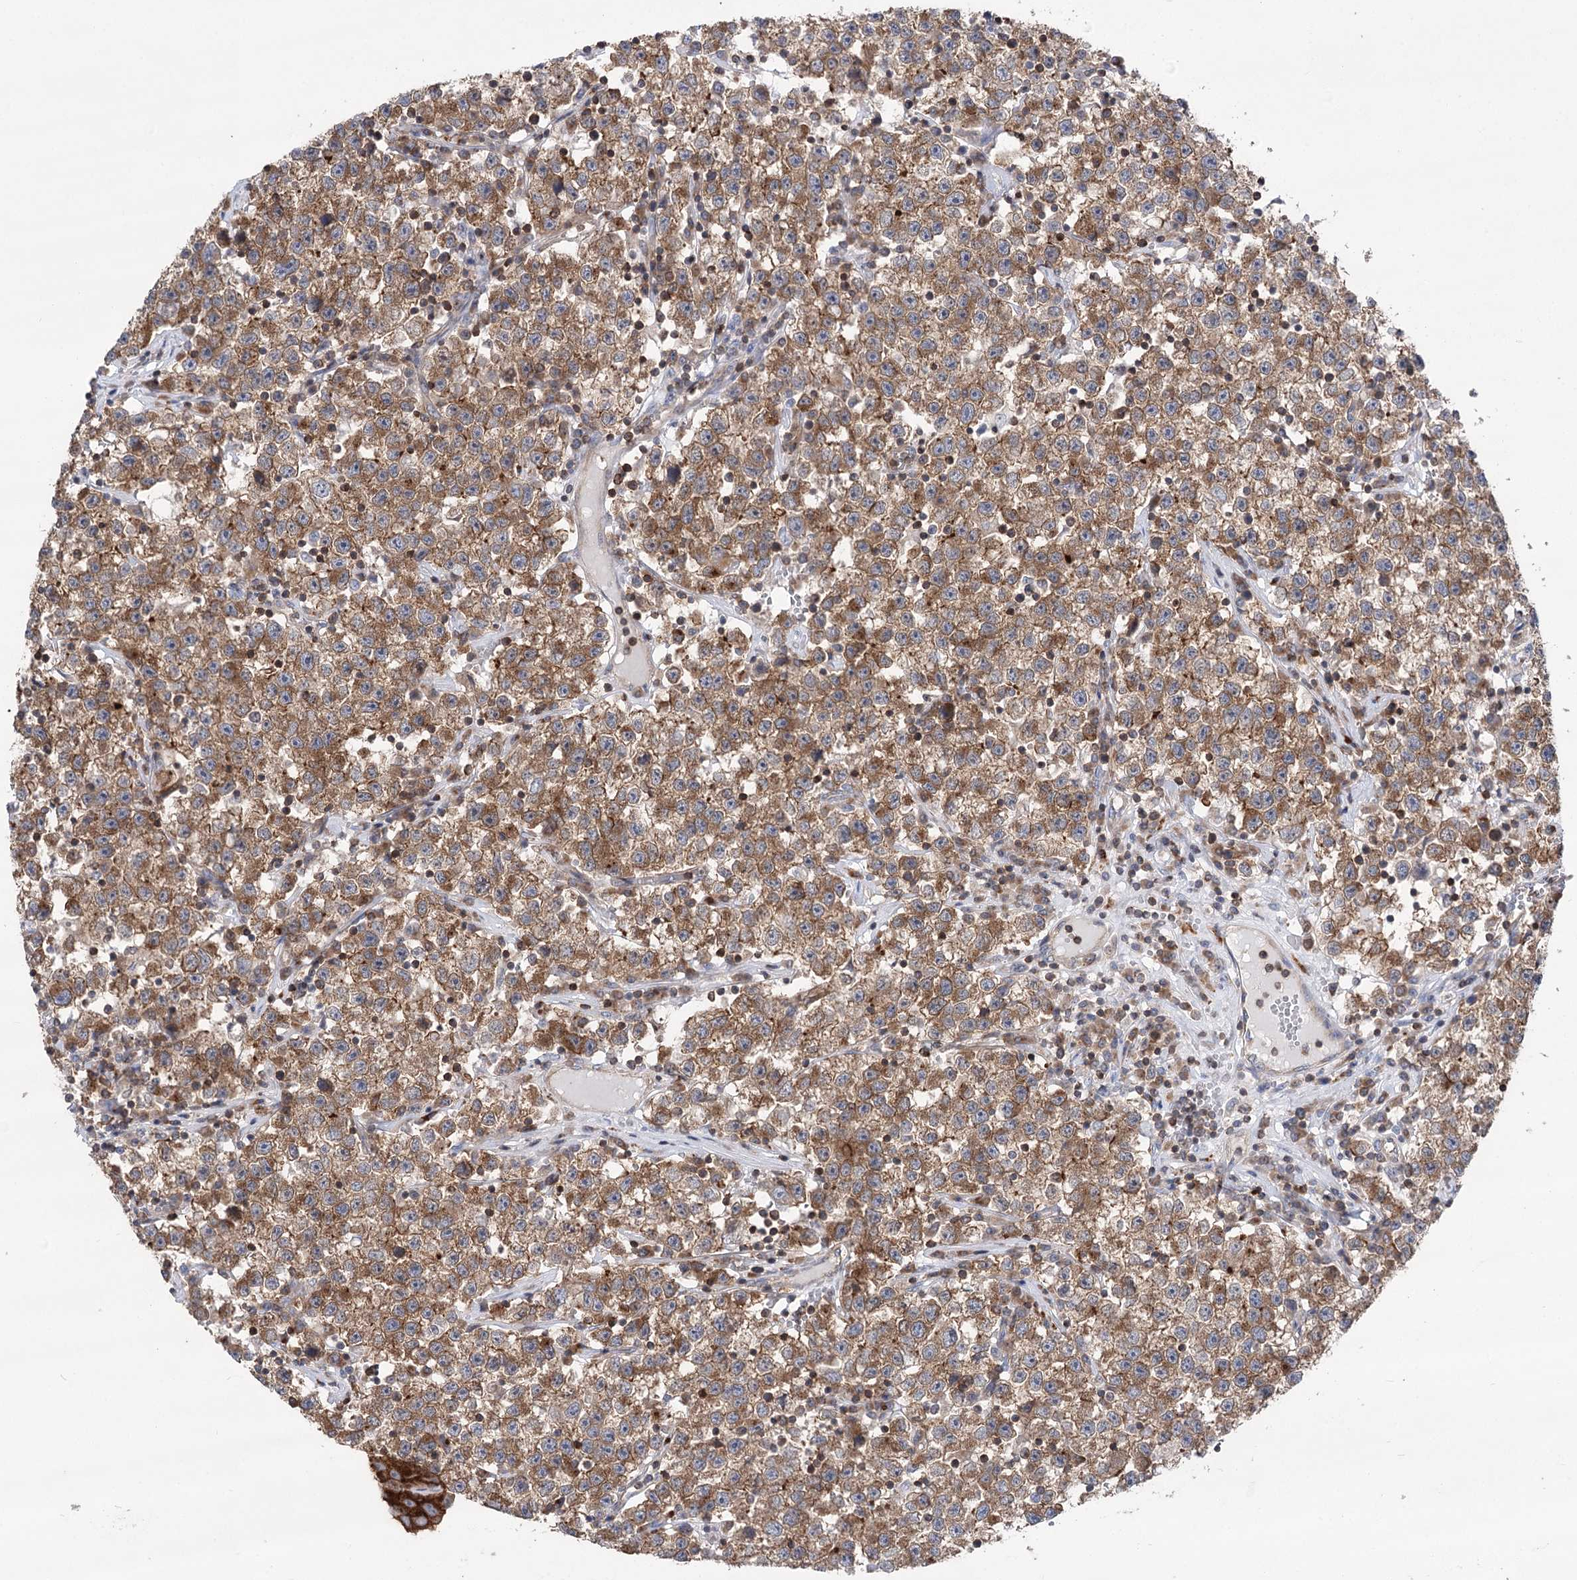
{"staining": {"intensity": "moderate", "quantity": ">75%", "location": "cytoplasmic/membranous"}, "tissue": "testis cancer", "cell_type": "Tumor cells", "image_type": "cancer", "snomed": [{"axis": "morphology", "description": "Seminoma, NOS"}, {"axis": "topography", "description": "Testis"}], "caption": "High-power microscopy captured an IHC micrograph of testis cancer, revealing moderate cytoplasmic/membranous positivity in approximately >75% of tumor cells.", "gene": "VPS37B", "patient": {"sex": "male", "age": 22}}